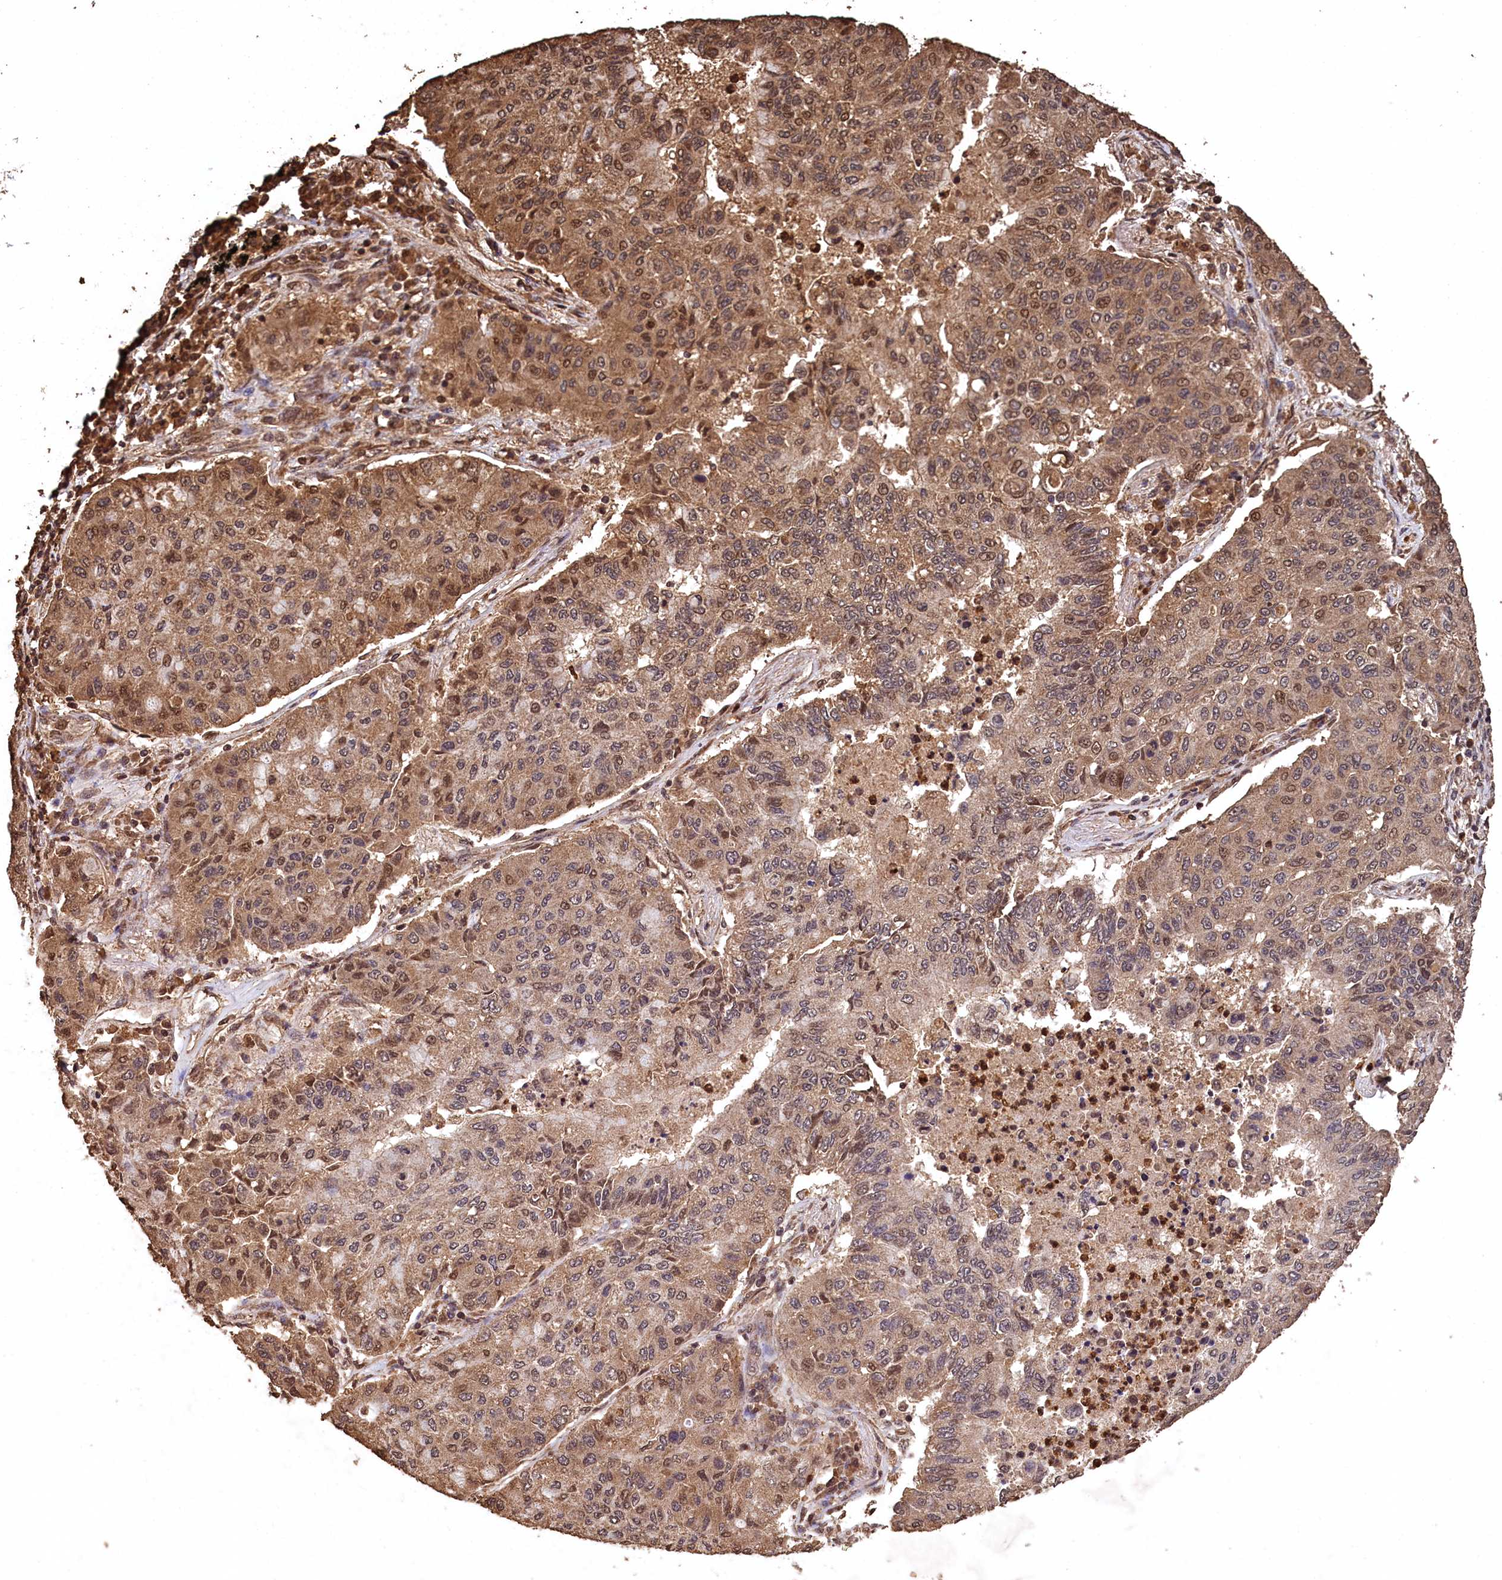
{"staining": {"intensity": "moderate", "quantity": ">75%", "location": "cytoplasmic/membranous,nuclear"}, "tissue": "lung cancer", "cell_type": "Tumor cells", "image_type": "cancer", "snomed": [{"axis": "morphology", "description": "Squamous cell carcinoma, NOS"}, {"axis": "topography", "description": "Lung"}], "caption": "Tumor cells display medium levels of moderate cytoplasmic/membranous and nuclear positivity in about >75% of cells in lung cancer.", "gene": "CEP57L1", "patient": {"sex": "male", "age": 74}}